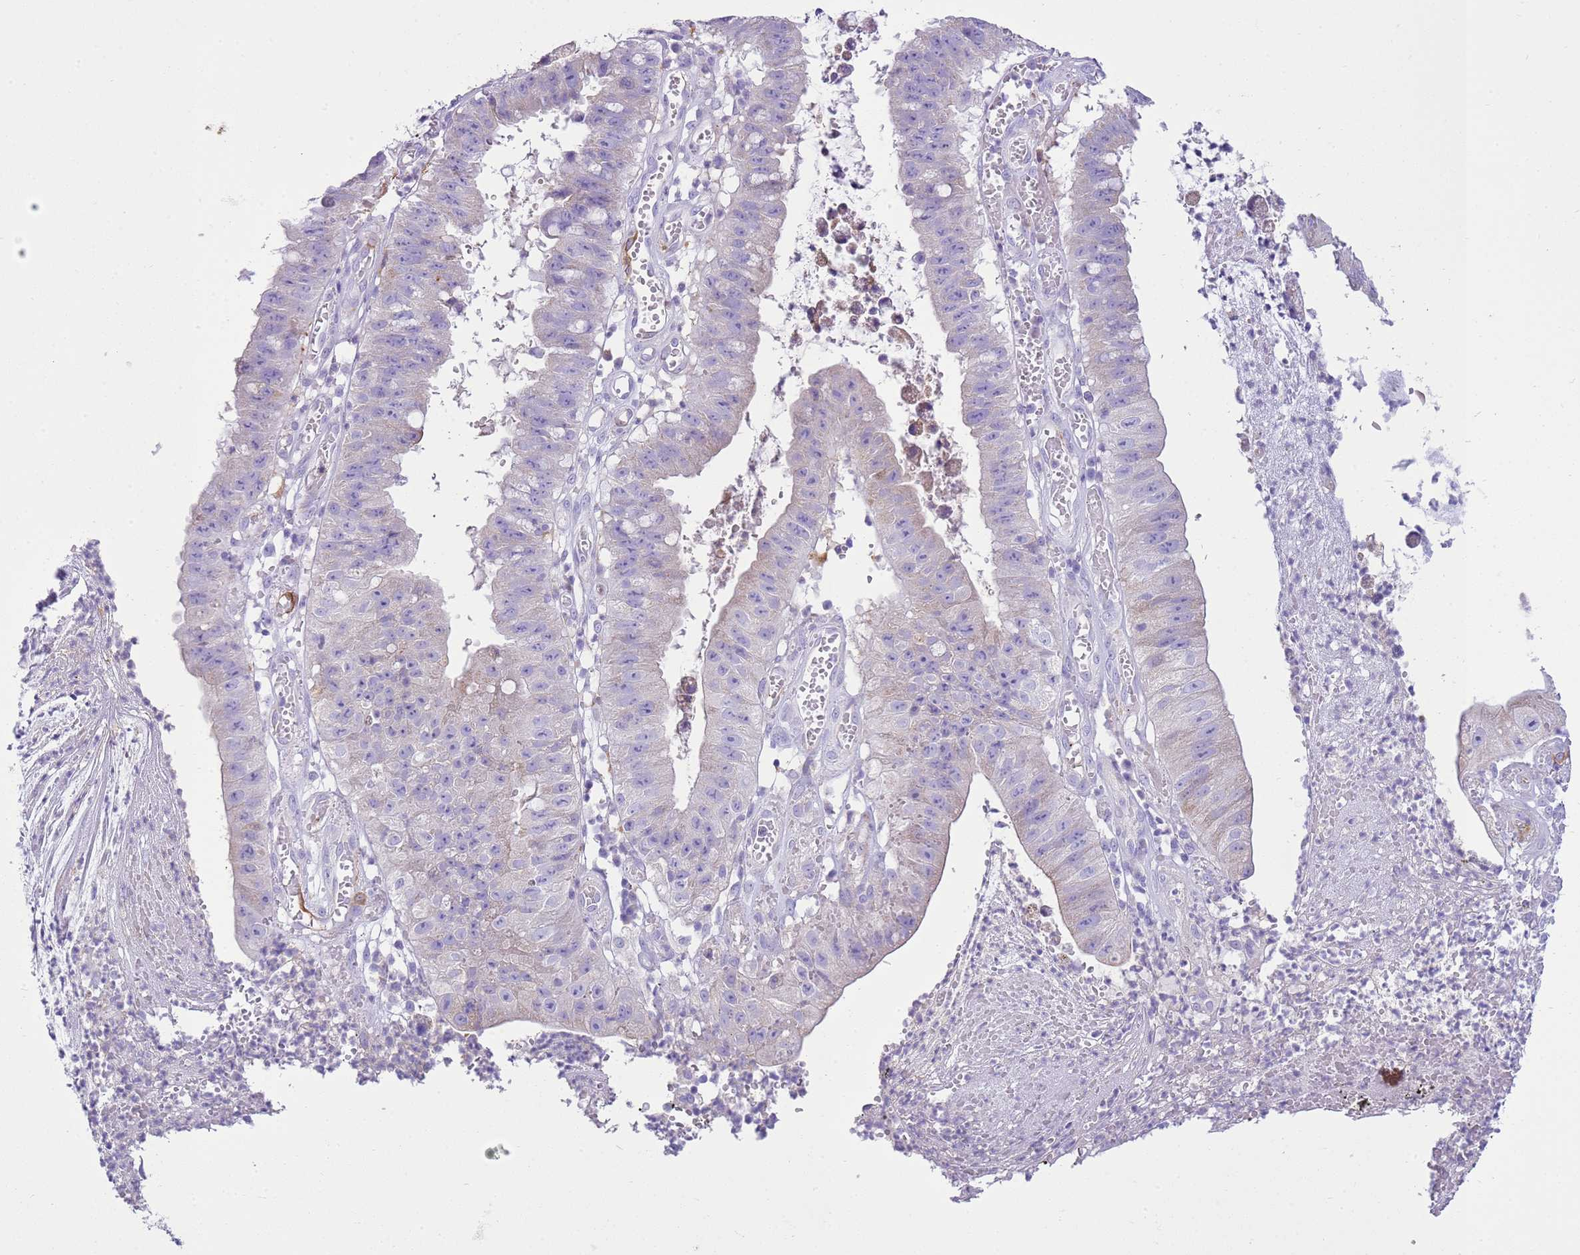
{"staining": {"intensity": "weak", "quantity": "<25%", "location": "cytoplasmic/membranous"}, "tissue": "stomach cancer", "cell_type": "Tumor cells", "image_type": "cancer", "snomed": [{"axis": "morphology", "description": "Adenocarcinoma, NOS"}, {"axis": "topography", "description": "Stomach"}], "caption": "Tumor cells are negative for protein expression in human stomach cancer.", "gene": "SNX21", "patient": {"sex": "male", "age": 59}}